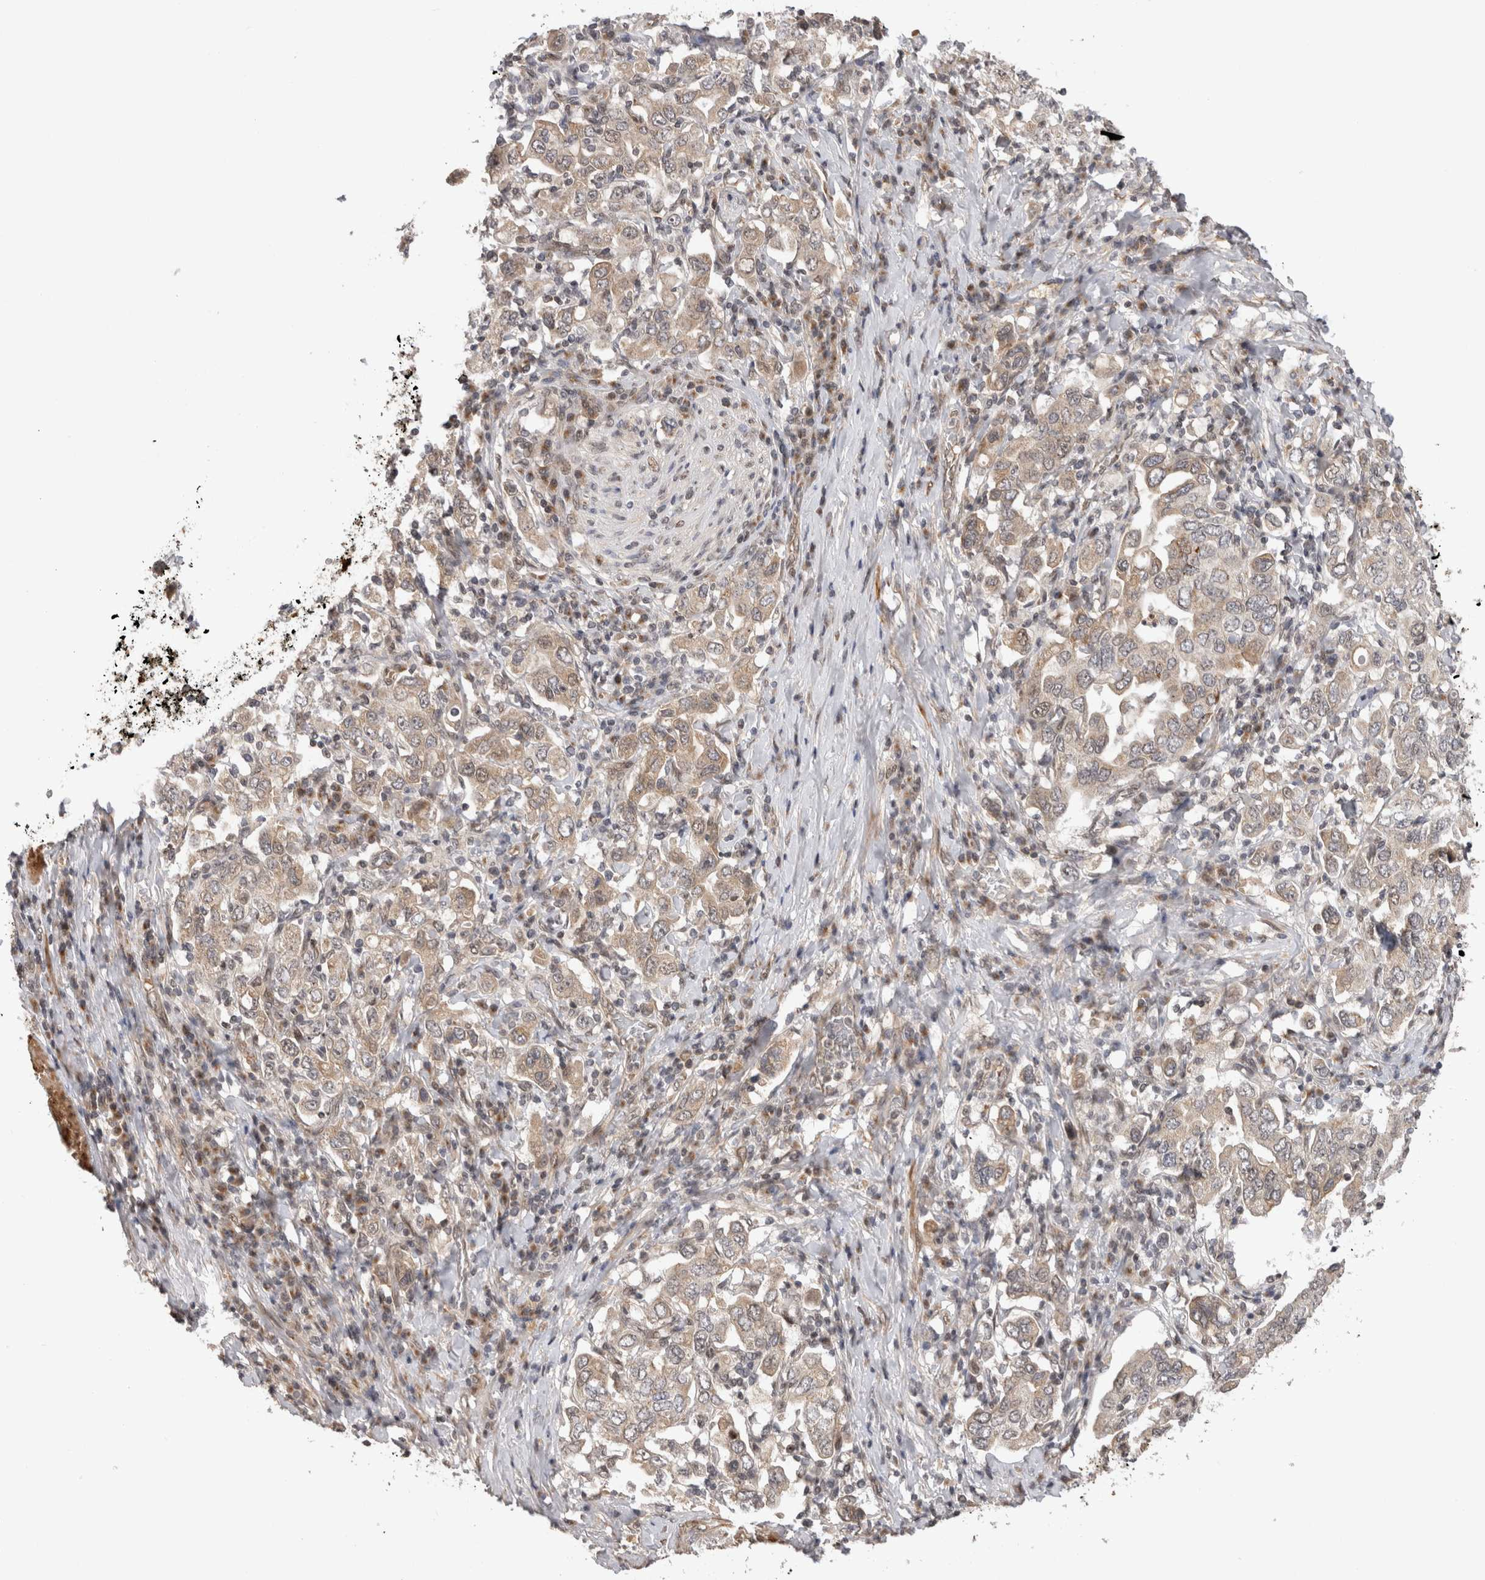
{"staining": {"intensity": "weak", "quantity": ">75%", "location": "cytoplasmic/membranous"}, "tissue": "stomach cancer", "cell_type": "Tumor cells", "image_type": "cancer", "snomed": [{"axis": "morphology", "description": "Adenocarcinoma, NOS"}, {"axis": "topography", "description": "Stomach, upper"}], "caption": "Stomach cancer stained with immunohistochemistry (IHC) demonstrates weak cytoplasmic/membranous expression in approximately >75% of tumor cells.", "gene": "TMEM65", "patient": {"sex": "male", "age": 62}}